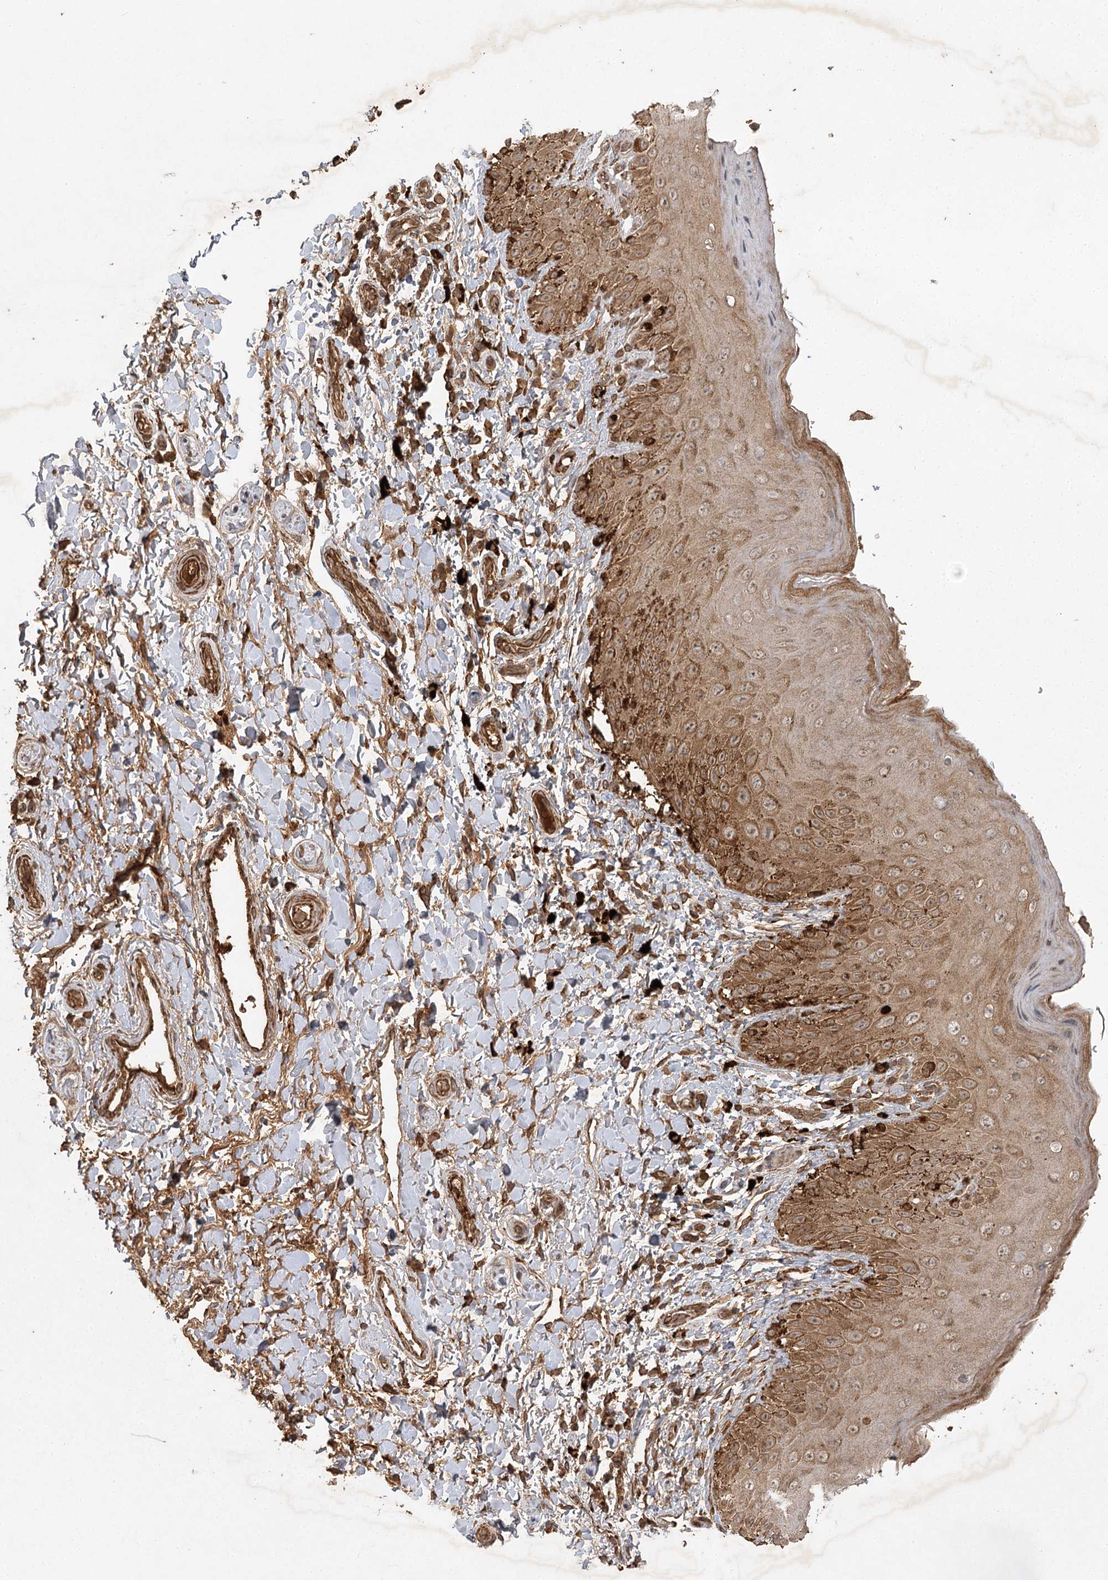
{"staining": {"intensity": "moderate", "quantity": ">75%", "location": "cytoplasmic/membranous"}, "tissue": "skin", "cell_type": "Epidermal cells", "image_type": "normal", "snomed": [{"axis": "morphology", "description": "Normal tissue, NOS"}, {"axis": "topography", "description": "Anal"}], "caption": "Immunohistochemistry (IHC) (DAB) staining of normal human skin displays moderate cytoplasmic/membranous protein positivity in approximately >75% of epidermal cells.", "gene": "ARL13A", "patient": {"sex": "male", "age": 44}}